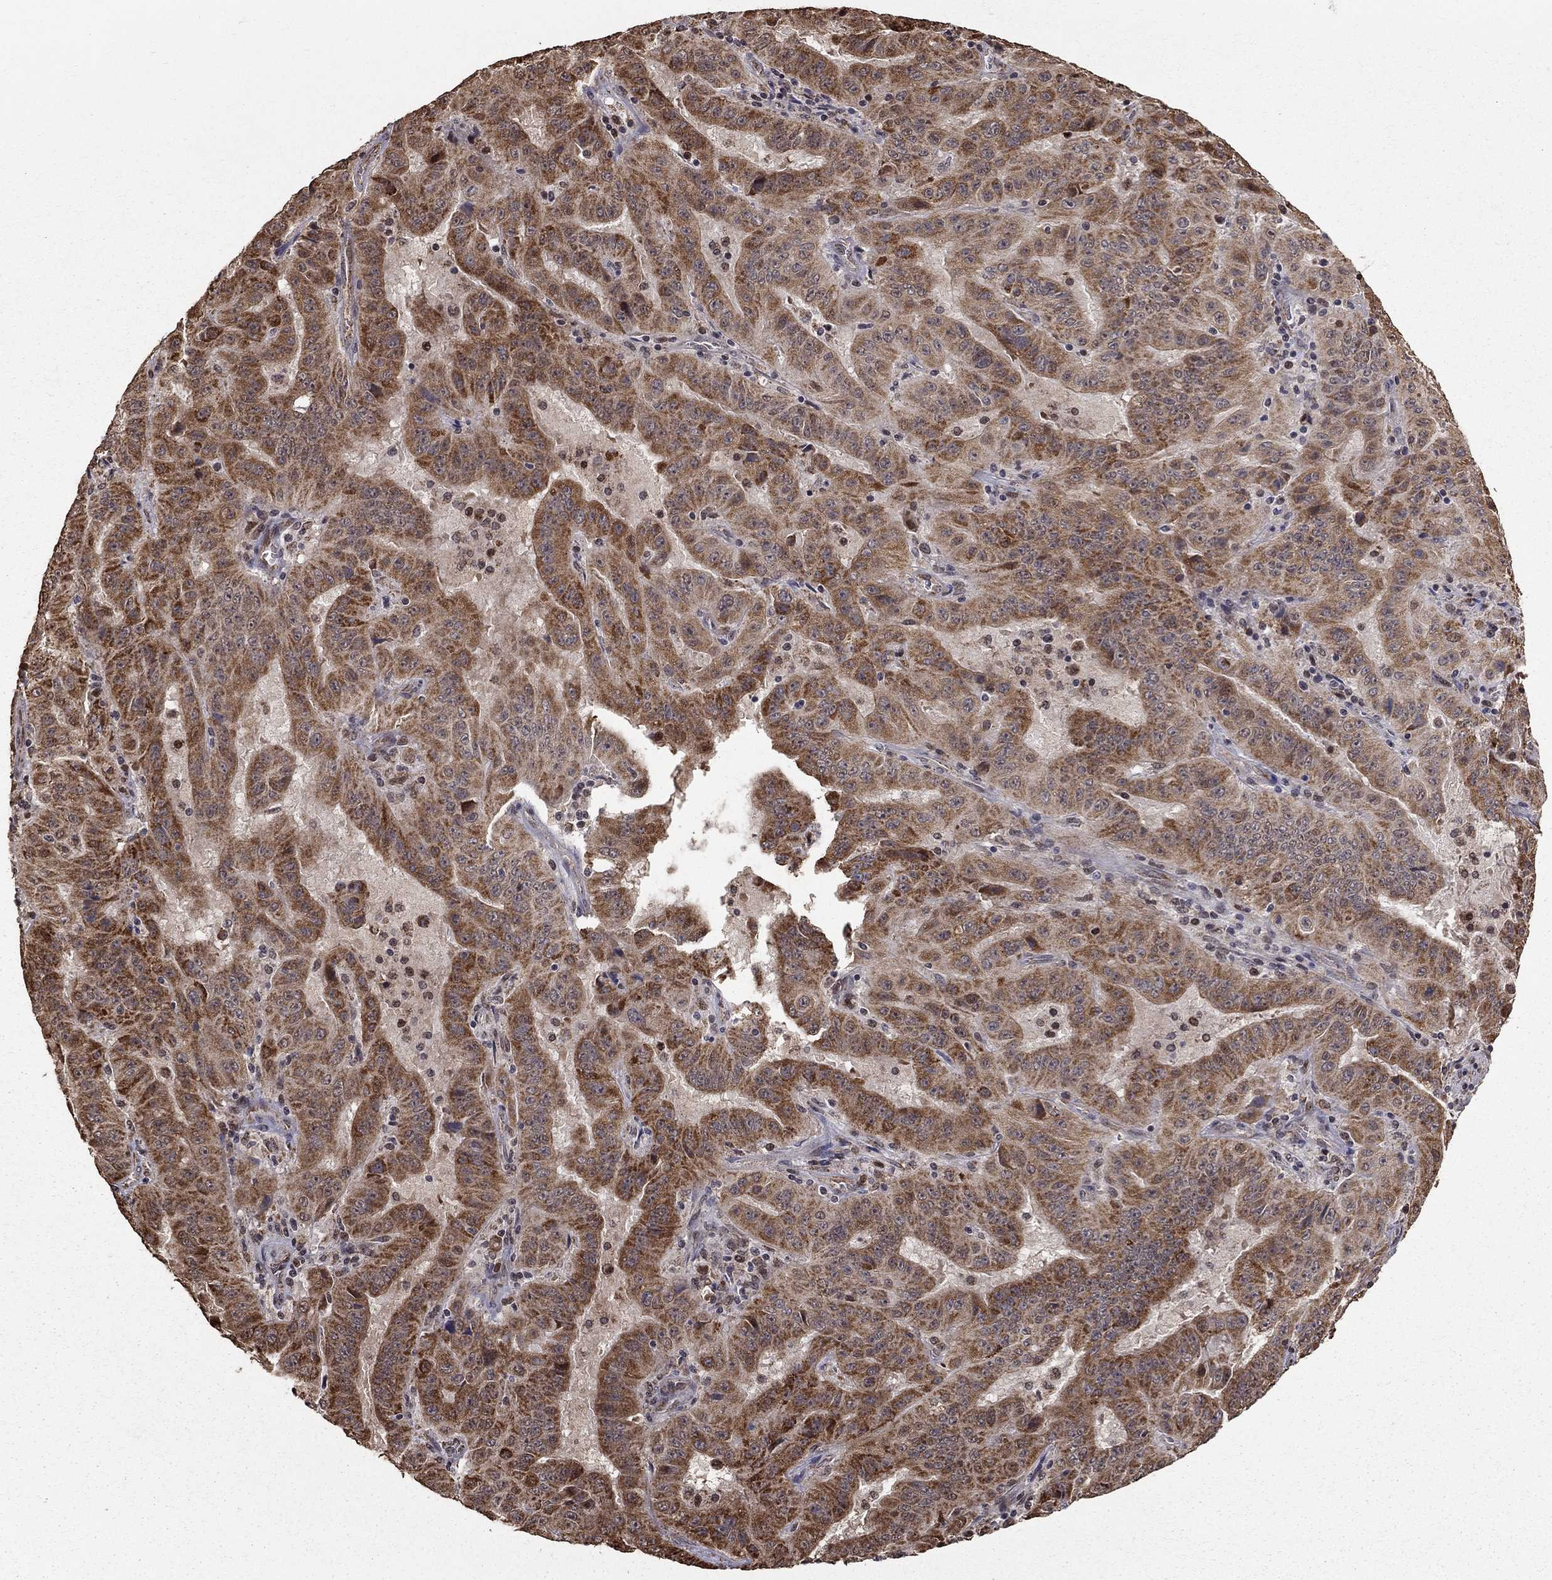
{"staining": {"intensity": "moderate", "quantity": ">75%", "location": "cytoplasmic/membranous"}, "tissue": "pancreatic cancer", "cell_type": "Tumor cells", "image_type": "cancer", "snomed": [{"axis": "morphology", "description": "Adenocarcinoma, NOS"}, {"axis": "topography", "description": "Pancreas"}], "caption": "Protein analysis of pancreatic adenocarcinoma tissue exhibits moderate cytoplasmic/membranous positivity in about >75% of tumor cells.", "gene": "ACOT13", "patient": {"sex": "male", "age": 63}}